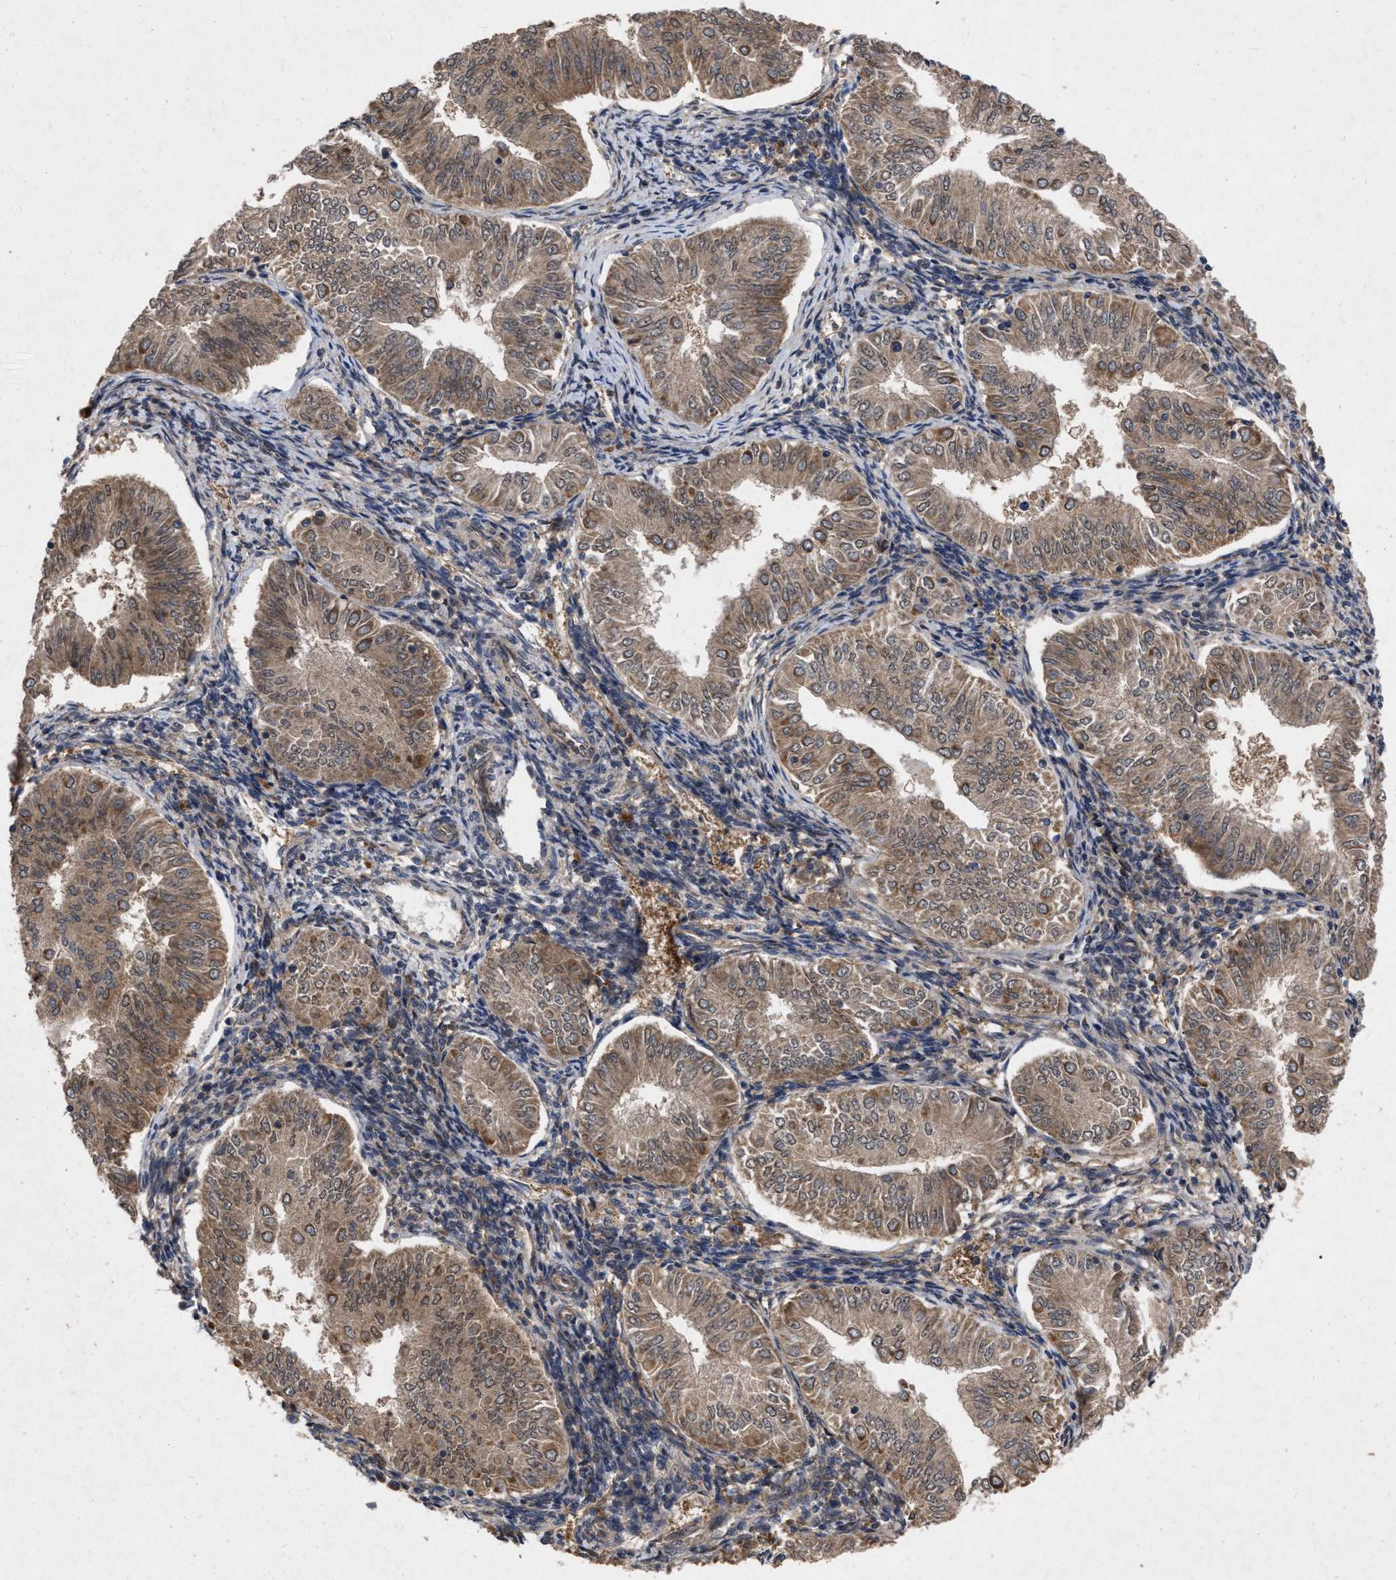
{"staining": {"intensity": "moderate", "quantity": ">75%", "location": "cytoplasmic/membranous"}, "tissue": "endometrial cancer", "cell_type": "Tumor cells", "image_type": "cancer", "snomed": [{"axis": "morphology", "description": "Normal tissue, NOS"}, {"axis": "morphology", "description": "Adenocarcinoma, NOS"}, {"axis": "topography", "description": "Endometrium"}], "caption": "This photomicrograph shows endometrial adenocarcinoma stained with IHC to label a protein in brown. The cytoplasmic/membranous of tumor cells show moderate positivity for the protein. Nuclei are counter-stained blue.", "gene": "CDKN2C", "patient": {"sex": "female", "age": 53}}